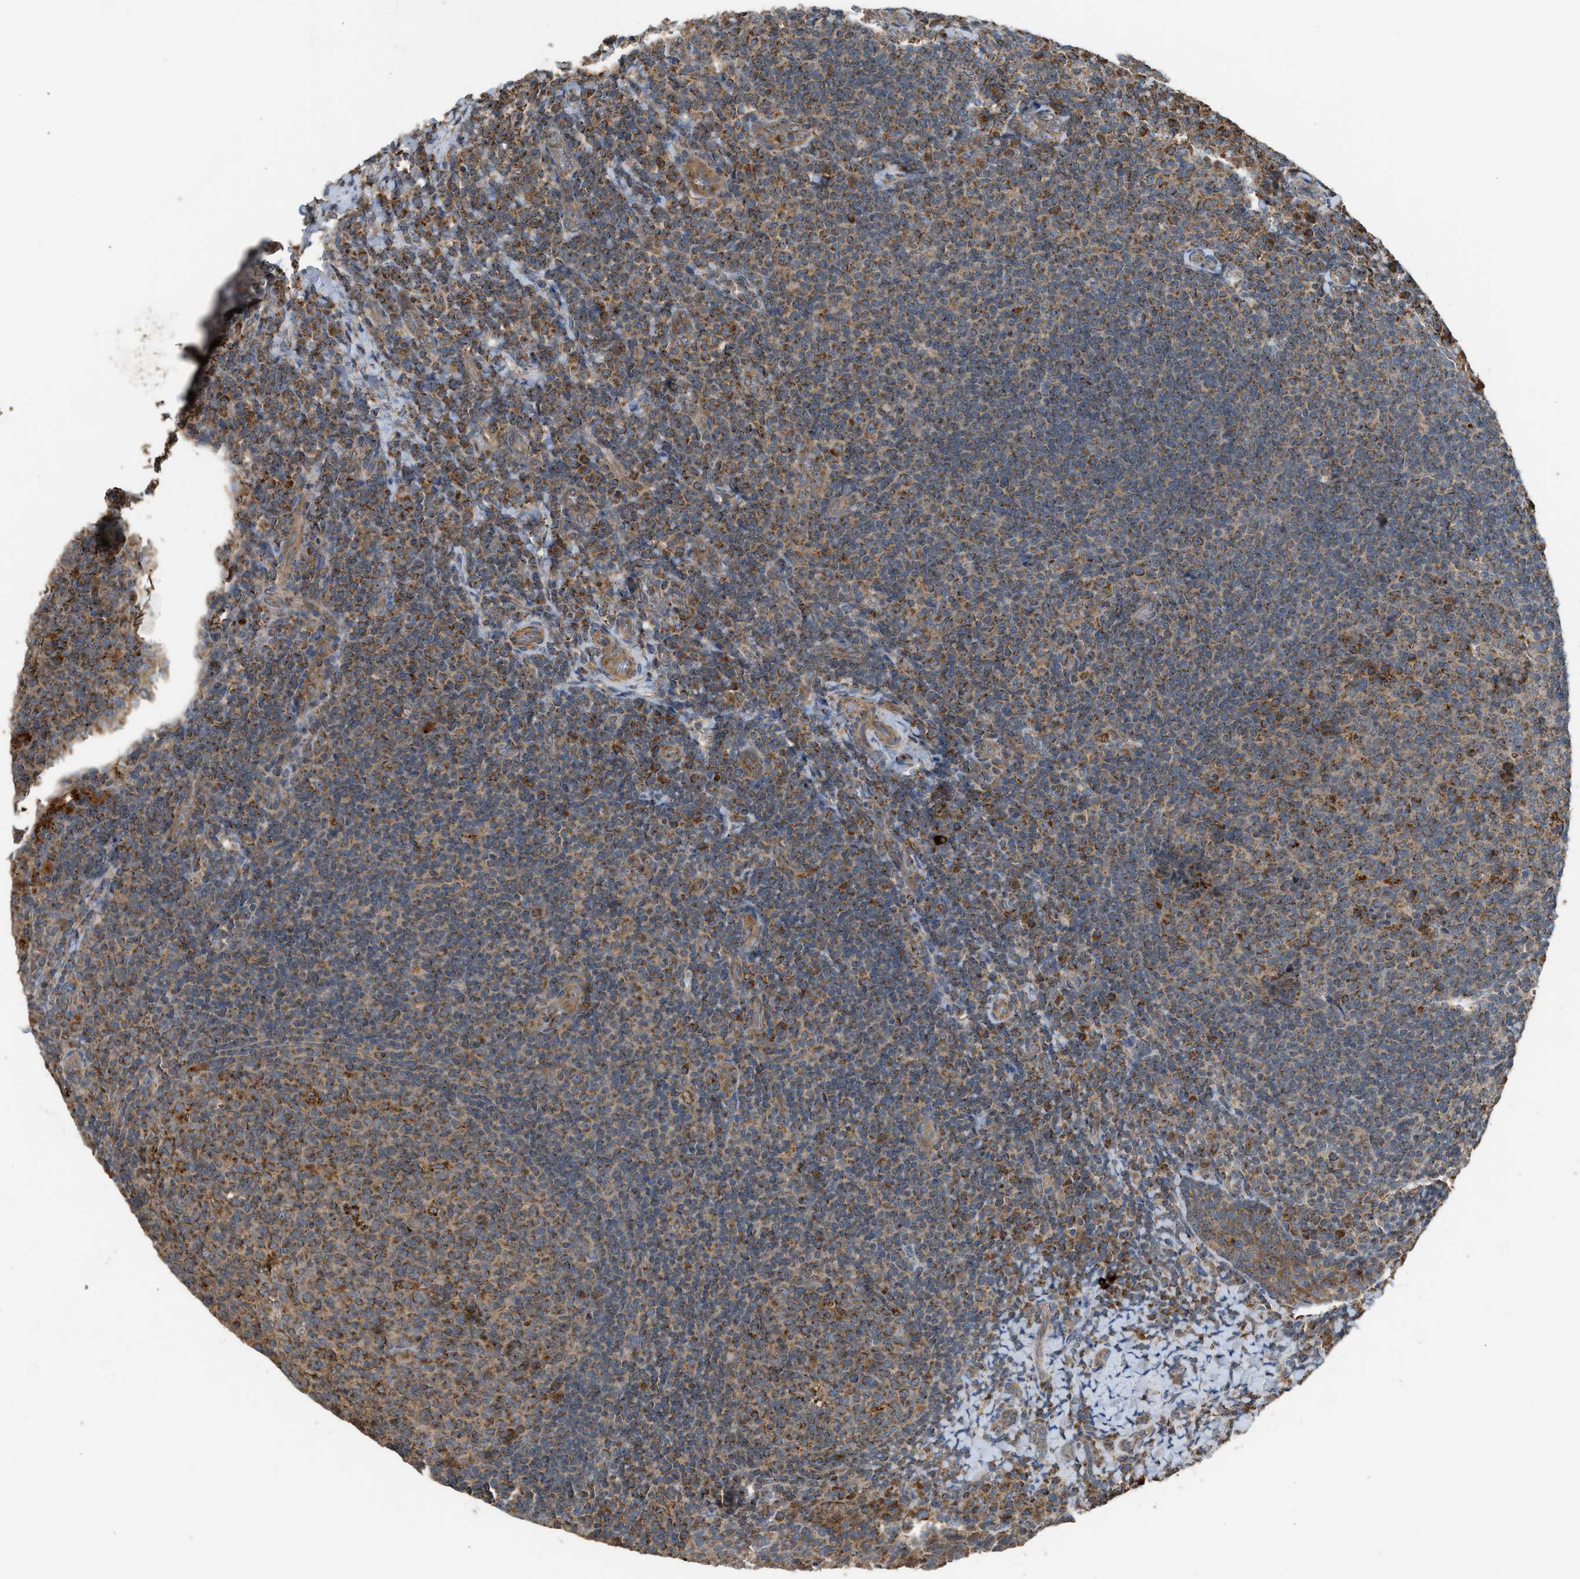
{"staining": {"intensity": "strong", "quantity": ">75%", "location": "cytoplasmic/membranous"}, "tissue": "tonsil", "cell_type": "Germinal center cells", "image_type": "normal", "snomed": [{"axis": "morphology", "description": "Normal tissue, NOS"}, {"axis": "topography", "description": "Tonsil"}], "caption": "Unremarkable tonsil shows strong cytoplasmic/membranous expression in approximately >75% of germinal center cells Nuclei are stained in blue..", "gene": "STARD3", "patient": {"sex": "male", "age": 17}}